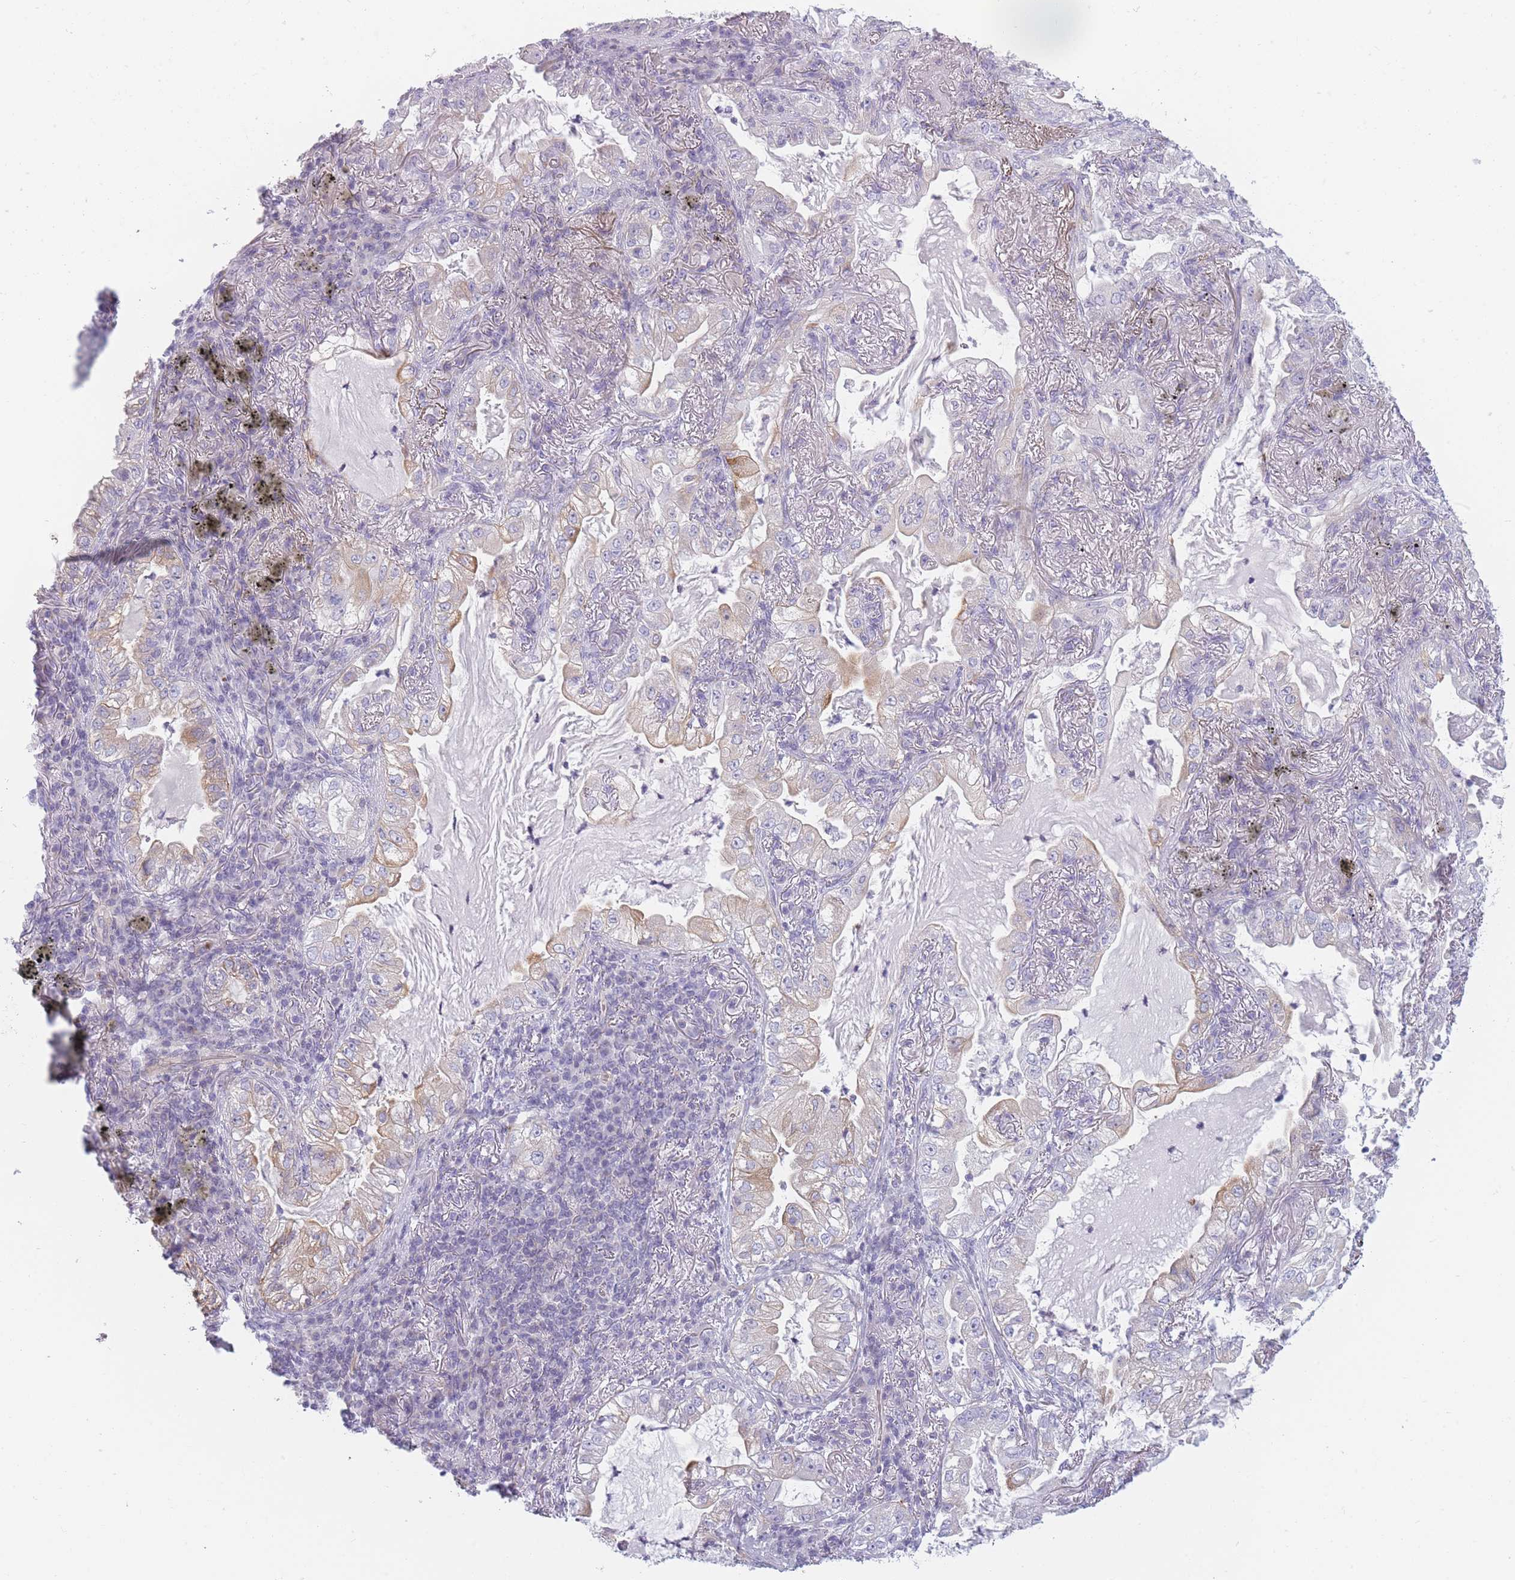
{"staining": {"intensity": "weak", "quantity": "<25%", "location": "cytoplasmic/membranous"}, "tissue": "lung cancer", "cell_type": "Tumor cells", "image_type": "cancer", "snomed": [{"axis": "morphology", "description": "Adenocarcinoma, NOS"}, {"axis": "topography", "description": "Lung"}], "caption": "Human lung cancer stained for a protein using immunohistochemistry shows no positivity in tumor cells.", "gene": "GGT1", "patient": {"sex": "female", "age": 73}}